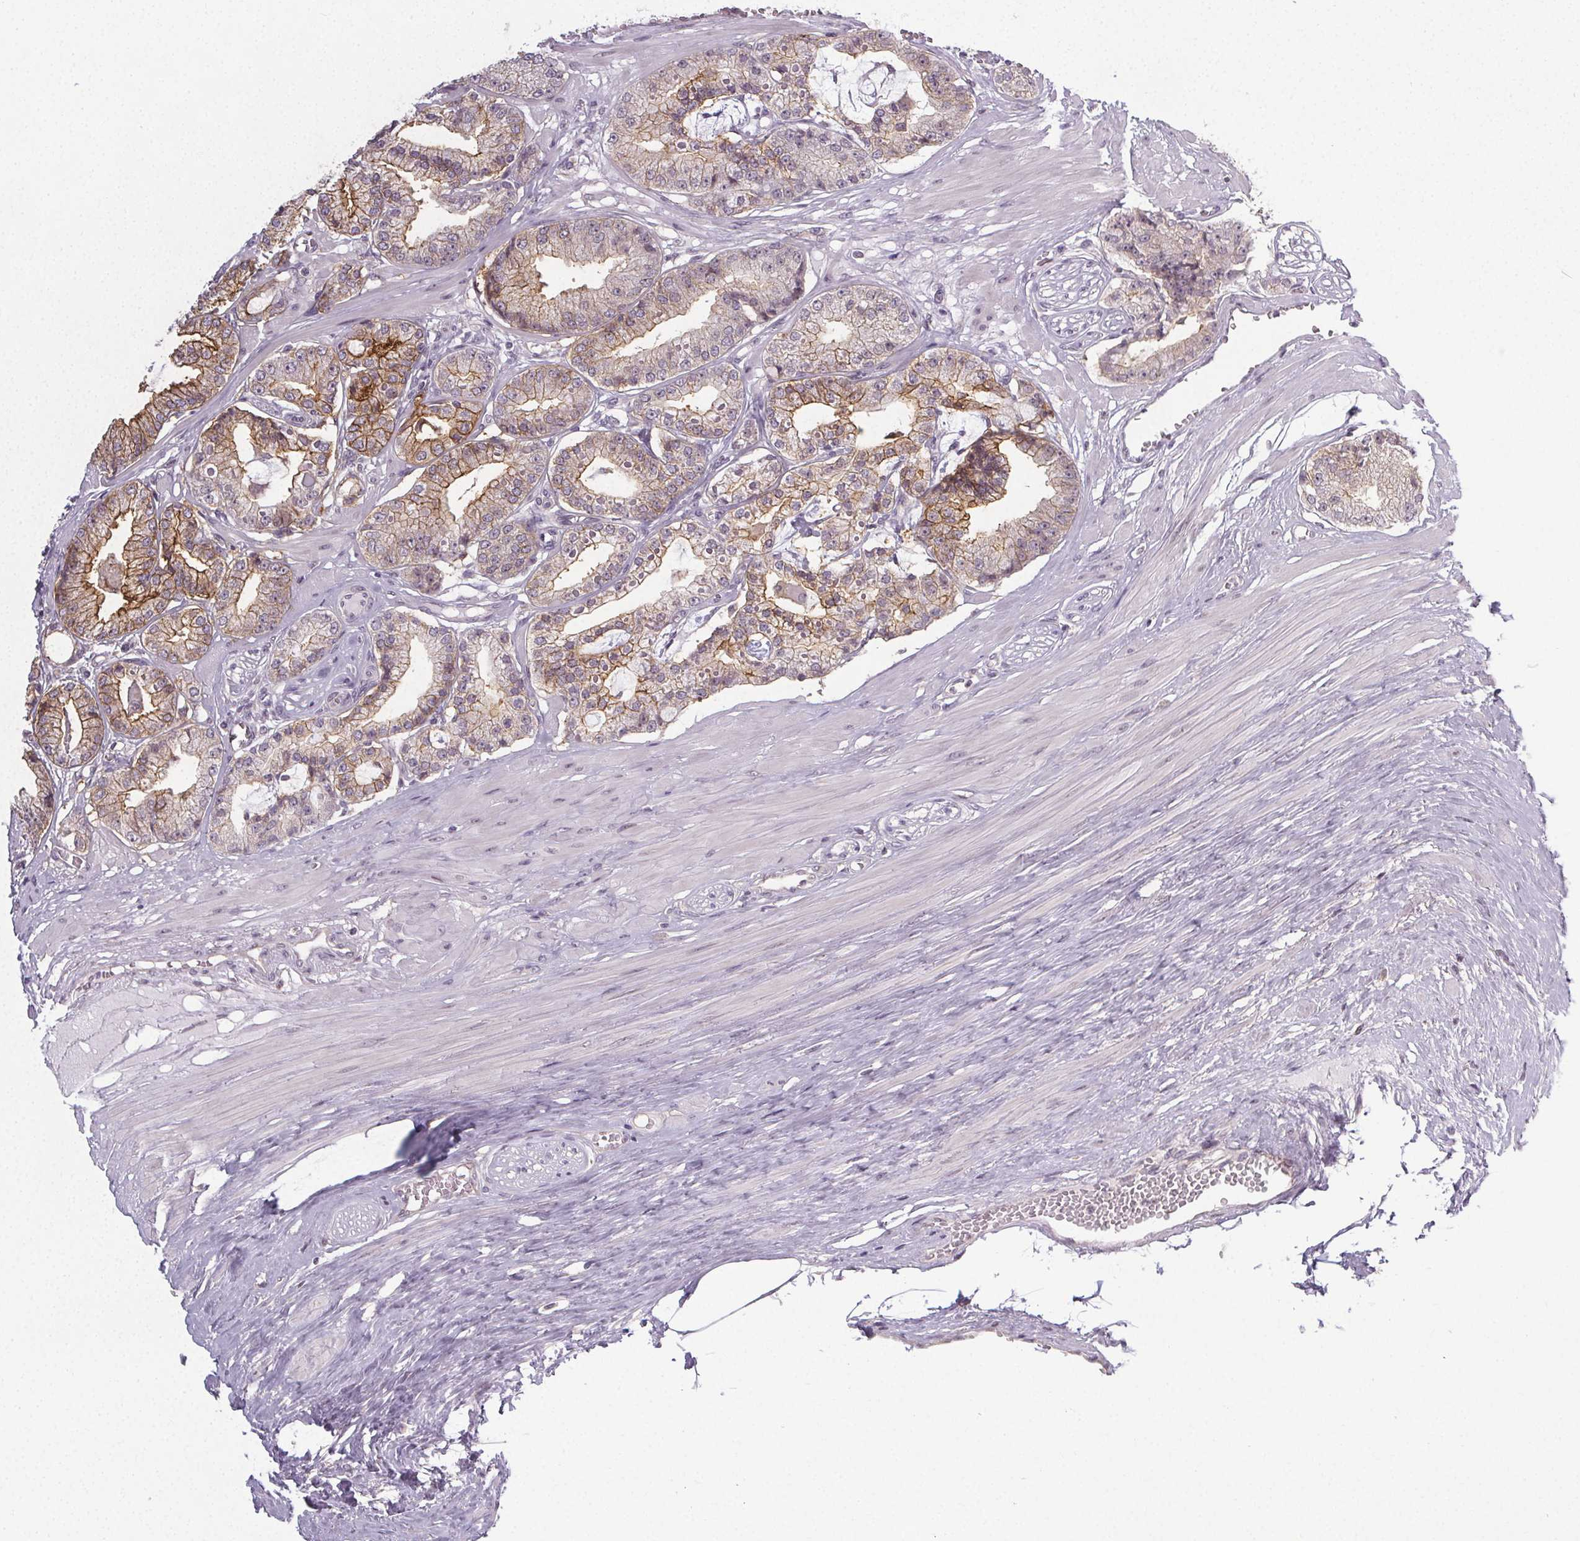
{"staining": {"intensity": "moderate", "quantity": "25%-75%", "location": "cytoplasmic/membranous"}, "tissue": "prostate cancer", "cell_type": "Tumor cells", "image_type": "cancer", "snomed": [{"axis": "morphology", "description": "Adenocarcinoma, High grade"}, {"axis": "topography", "description": "Prostate"}], "caption": "There is medium levels of moderate cytoplasmic/membranous expression in tumor cells of high-grade adenocarcinoma (prostate), as demonstrated by immunohistochemical staining (brown color).", "gene": "SLC26A2", "patient": {"sex": "male", "age": 71}}